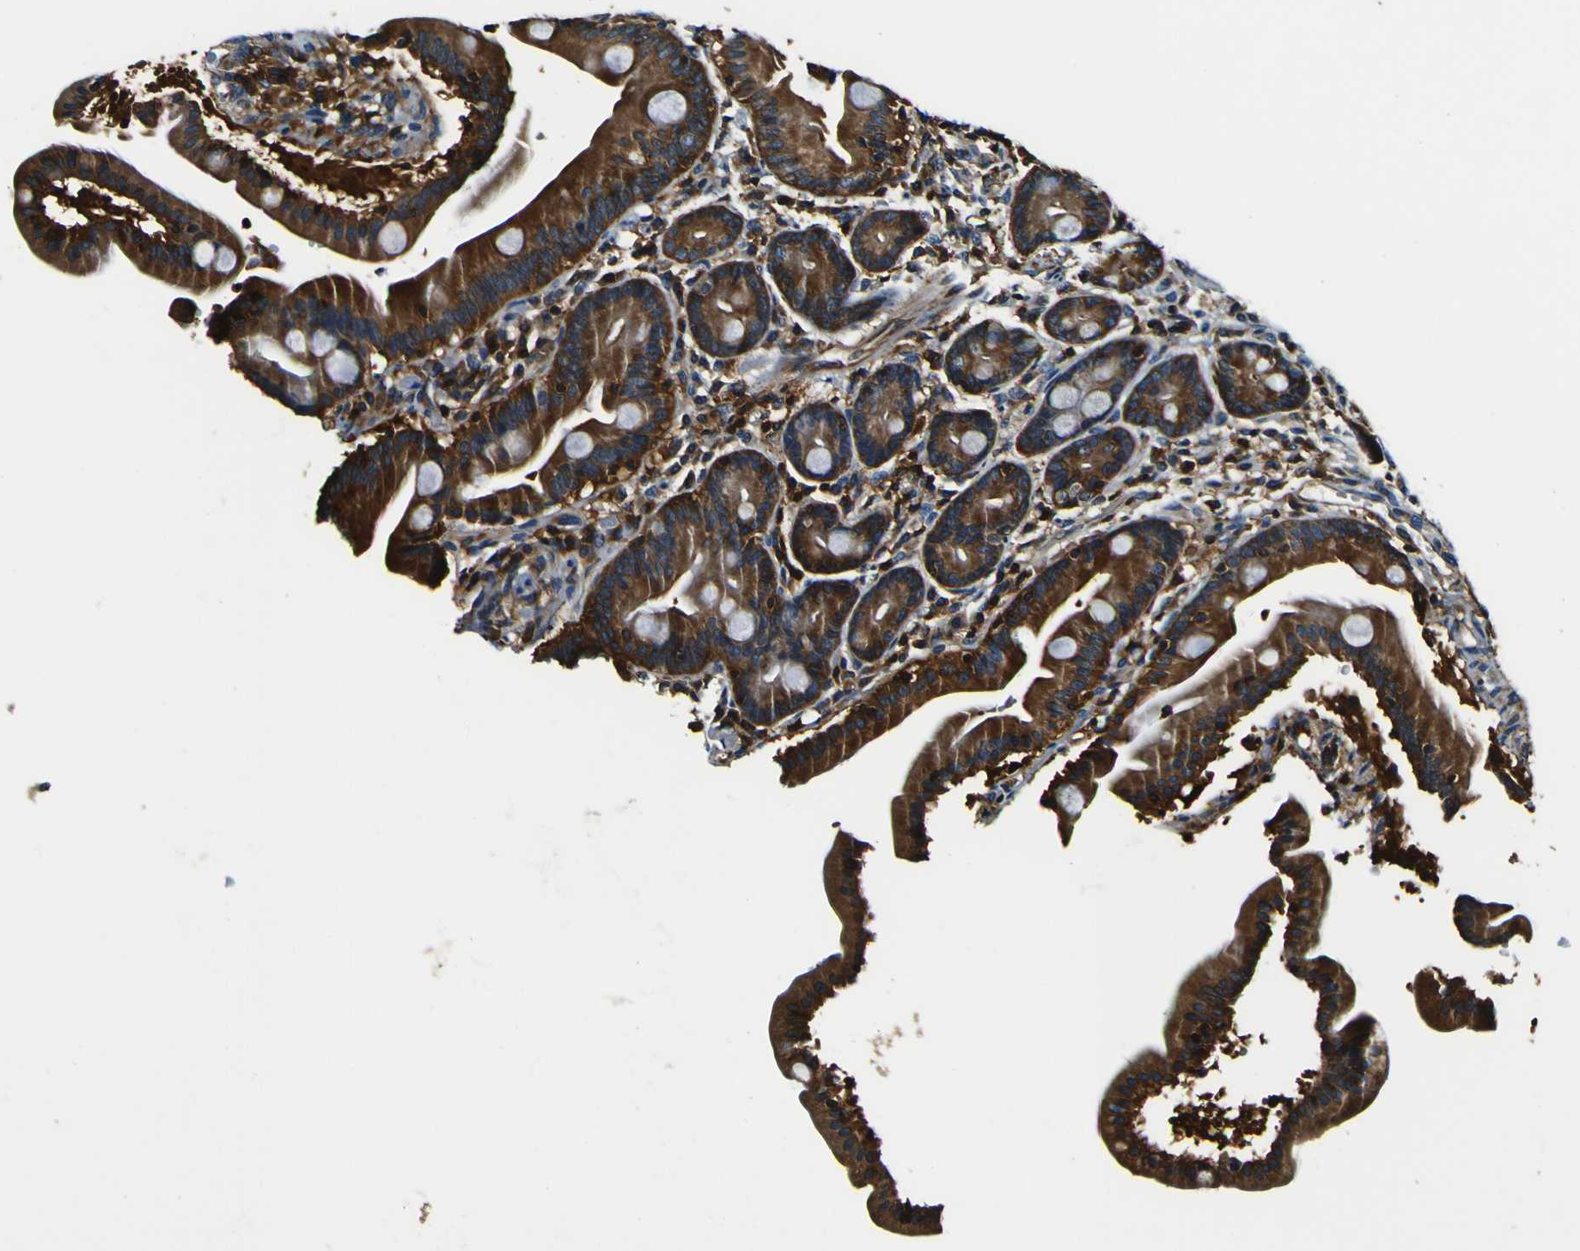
{"staining": {"intensity": "strong", "quantity": ">75%", "location": "cytoplasmic/membranous"}, "tissue": "duodenum", "cell_type": "Glandular cells", "image_type": "normal", "snomed": [{"axis": "morphology", "description": "Normal tissue, NOS"}, {"axis": "topography", "description": "Duodenum"}], "caption": "An IHC micrograph of normal tissue is shown. Protein staining in brown shows strong cytoplasmic/membranous positivity in duodenum within glandular cells.", "gene": "RHOT2", "patient": {"sex": "male", "age": 54}}